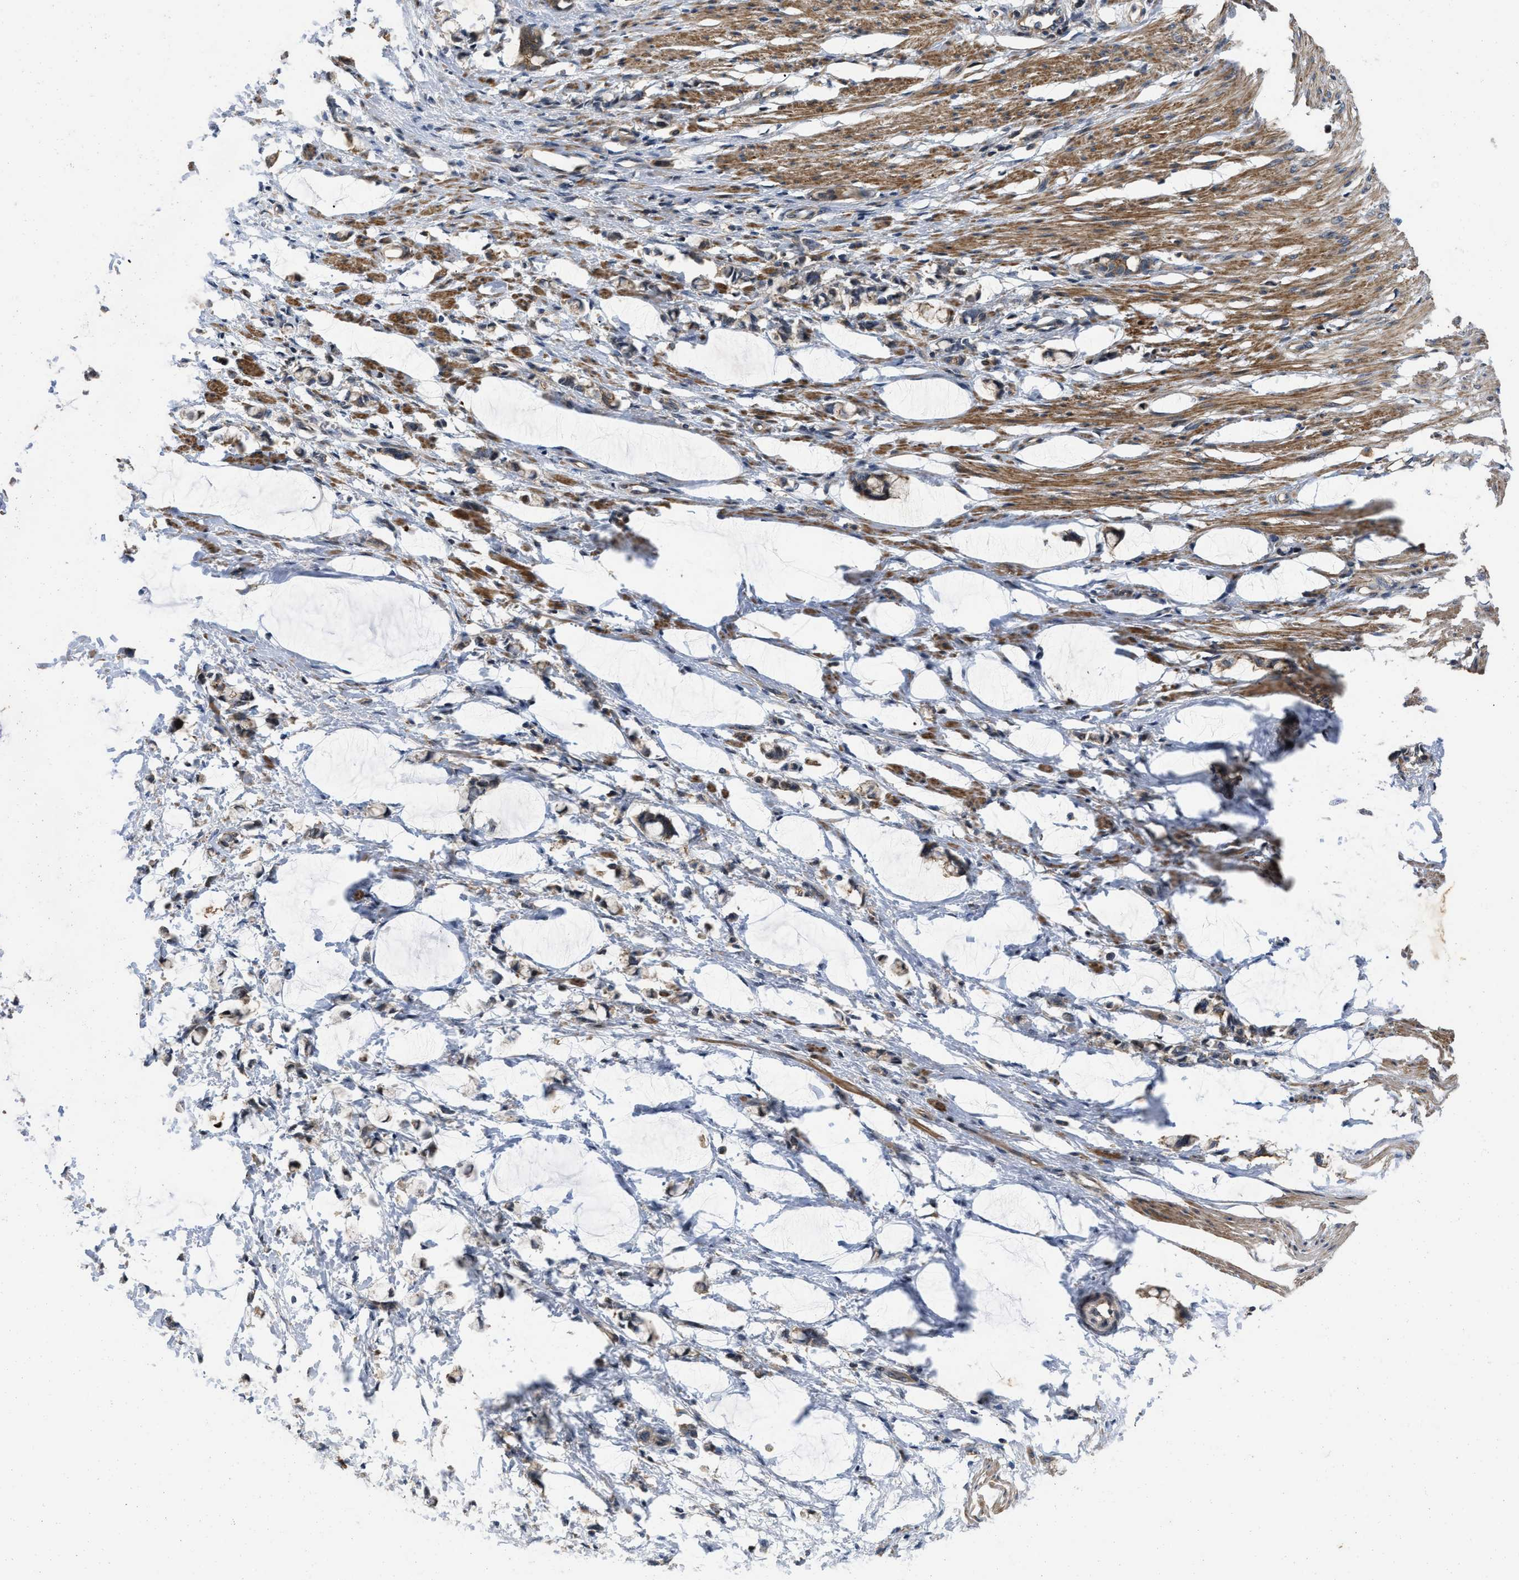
{"staining": {"intensity": "moderate", "quantity": ">75%", "location": "cytoplasmic/membranous"}, "tissue": "smooth muscle", "cell_type": "Smooth muscle cells", "image_type": "normal", "snomed": [{"axis": "morphology", "description": "Normal tissue, NOS"}, {"axis": "morphology", "description": "Adenocarcinoma, NOS"}, {"axis": "topography", "description": "Smooth muscle"}, {"axis": "topography", "description": "Colon"}], "caption": "A brown stain shows moderate cytoplasmic/membranous positivity of a protein in smooth muscle cells of unremarkable human smooth muscle. (Brightfield microscopy of DAB IHC at high magnification).", "gene": "PRDM14", "patient": {"sex": "male", "age": 14}}